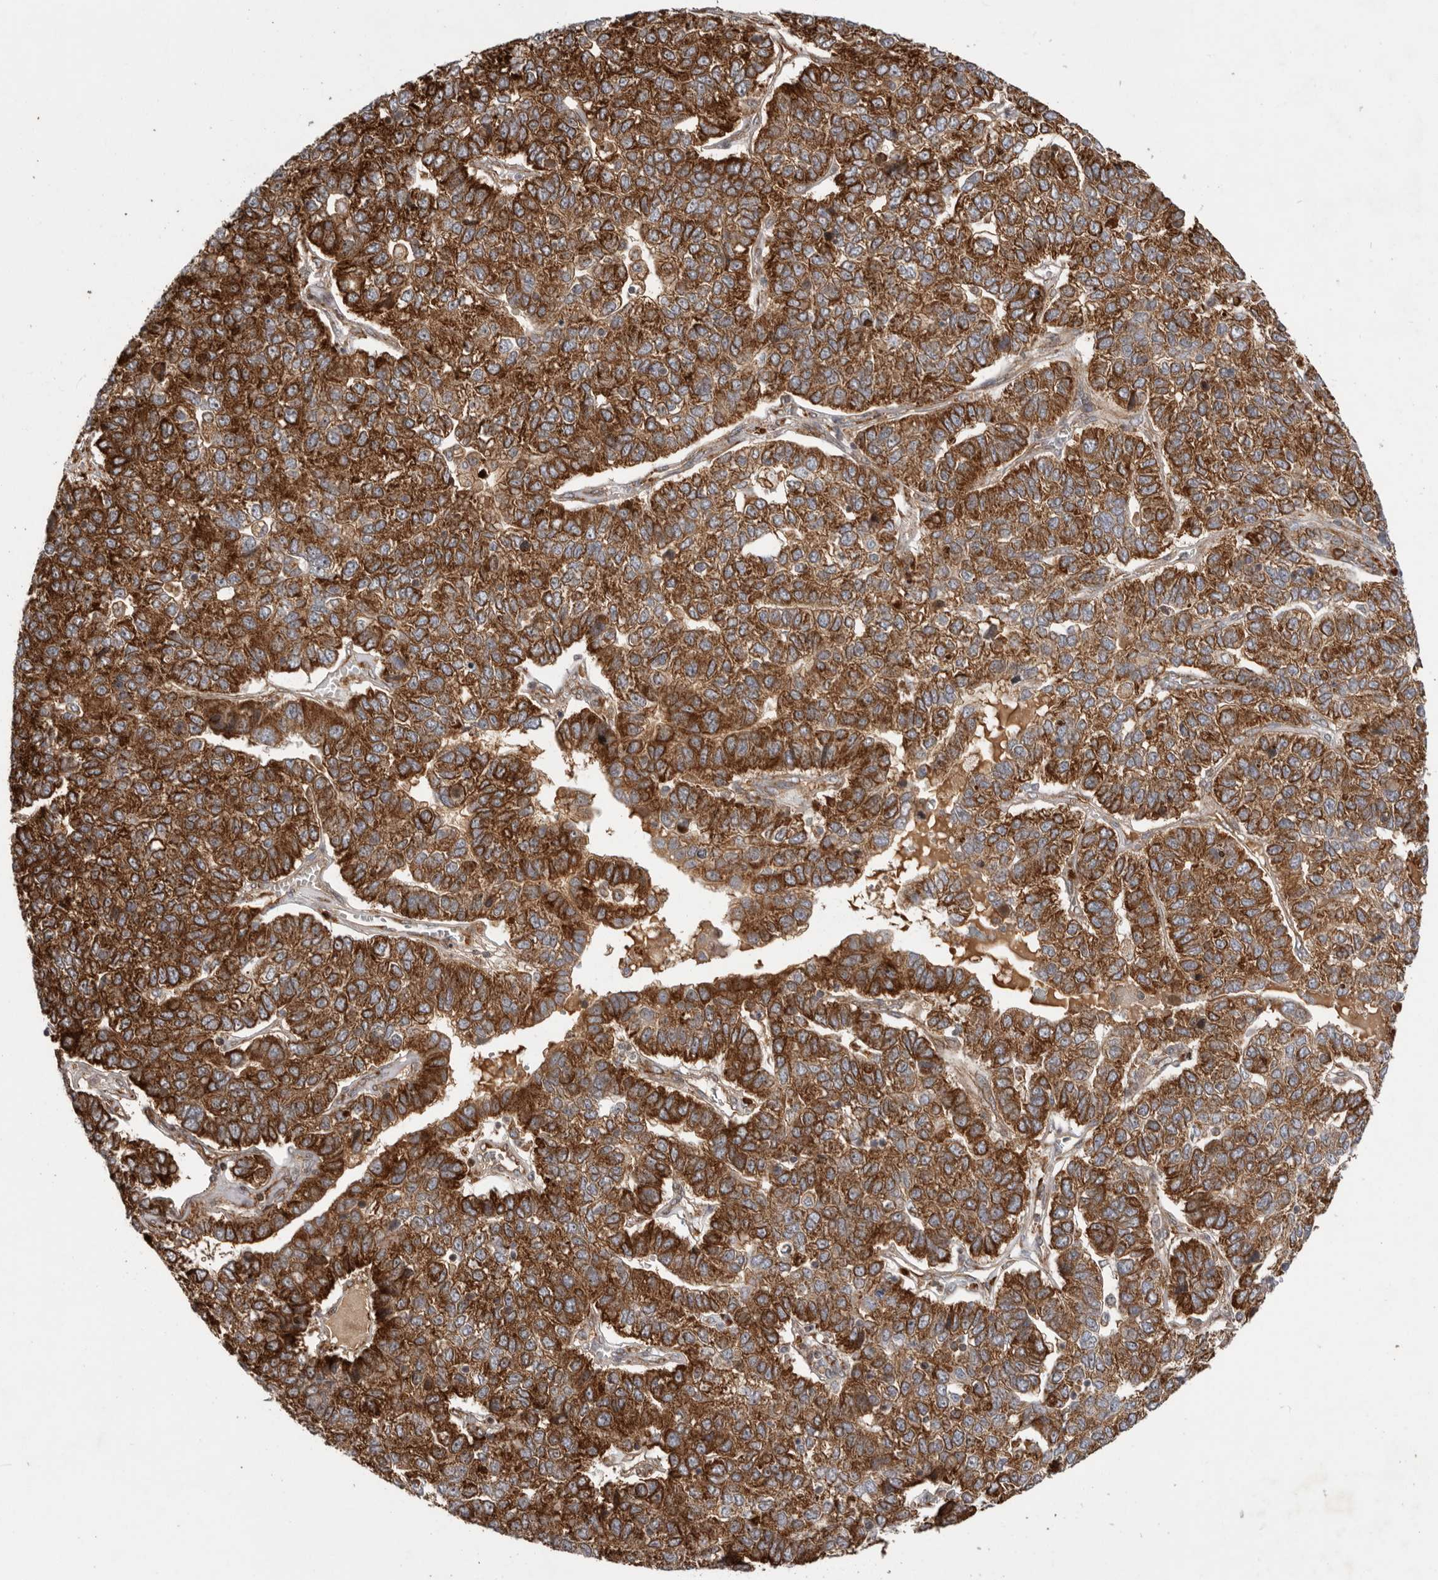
{"staining": {"intensity": "strong", "quantity": ">75%", "location": "cytoplasmic/membranous"}, "tissue": "pancreatic cancer", "cell_type": "Tumor cells", "image_type": "cancer", "snomed": [{"axis": "morphology", "description": "Adenocarcinoma, NOS"}, {"axis": "topography", "description": "Pancreas"}], "caption": "A high amount of strong cytoplasmic/membranous positivity is identified in approximately >75% of tumor cells in pancreatic cancer (adenocarcinoma) tissue. (DAB (3,3'-diaminobenzidine) IHC with brightfield microscopy, high magnification).", "gene": "FZD3", "patient": {"sex": "female", "age": 61}}